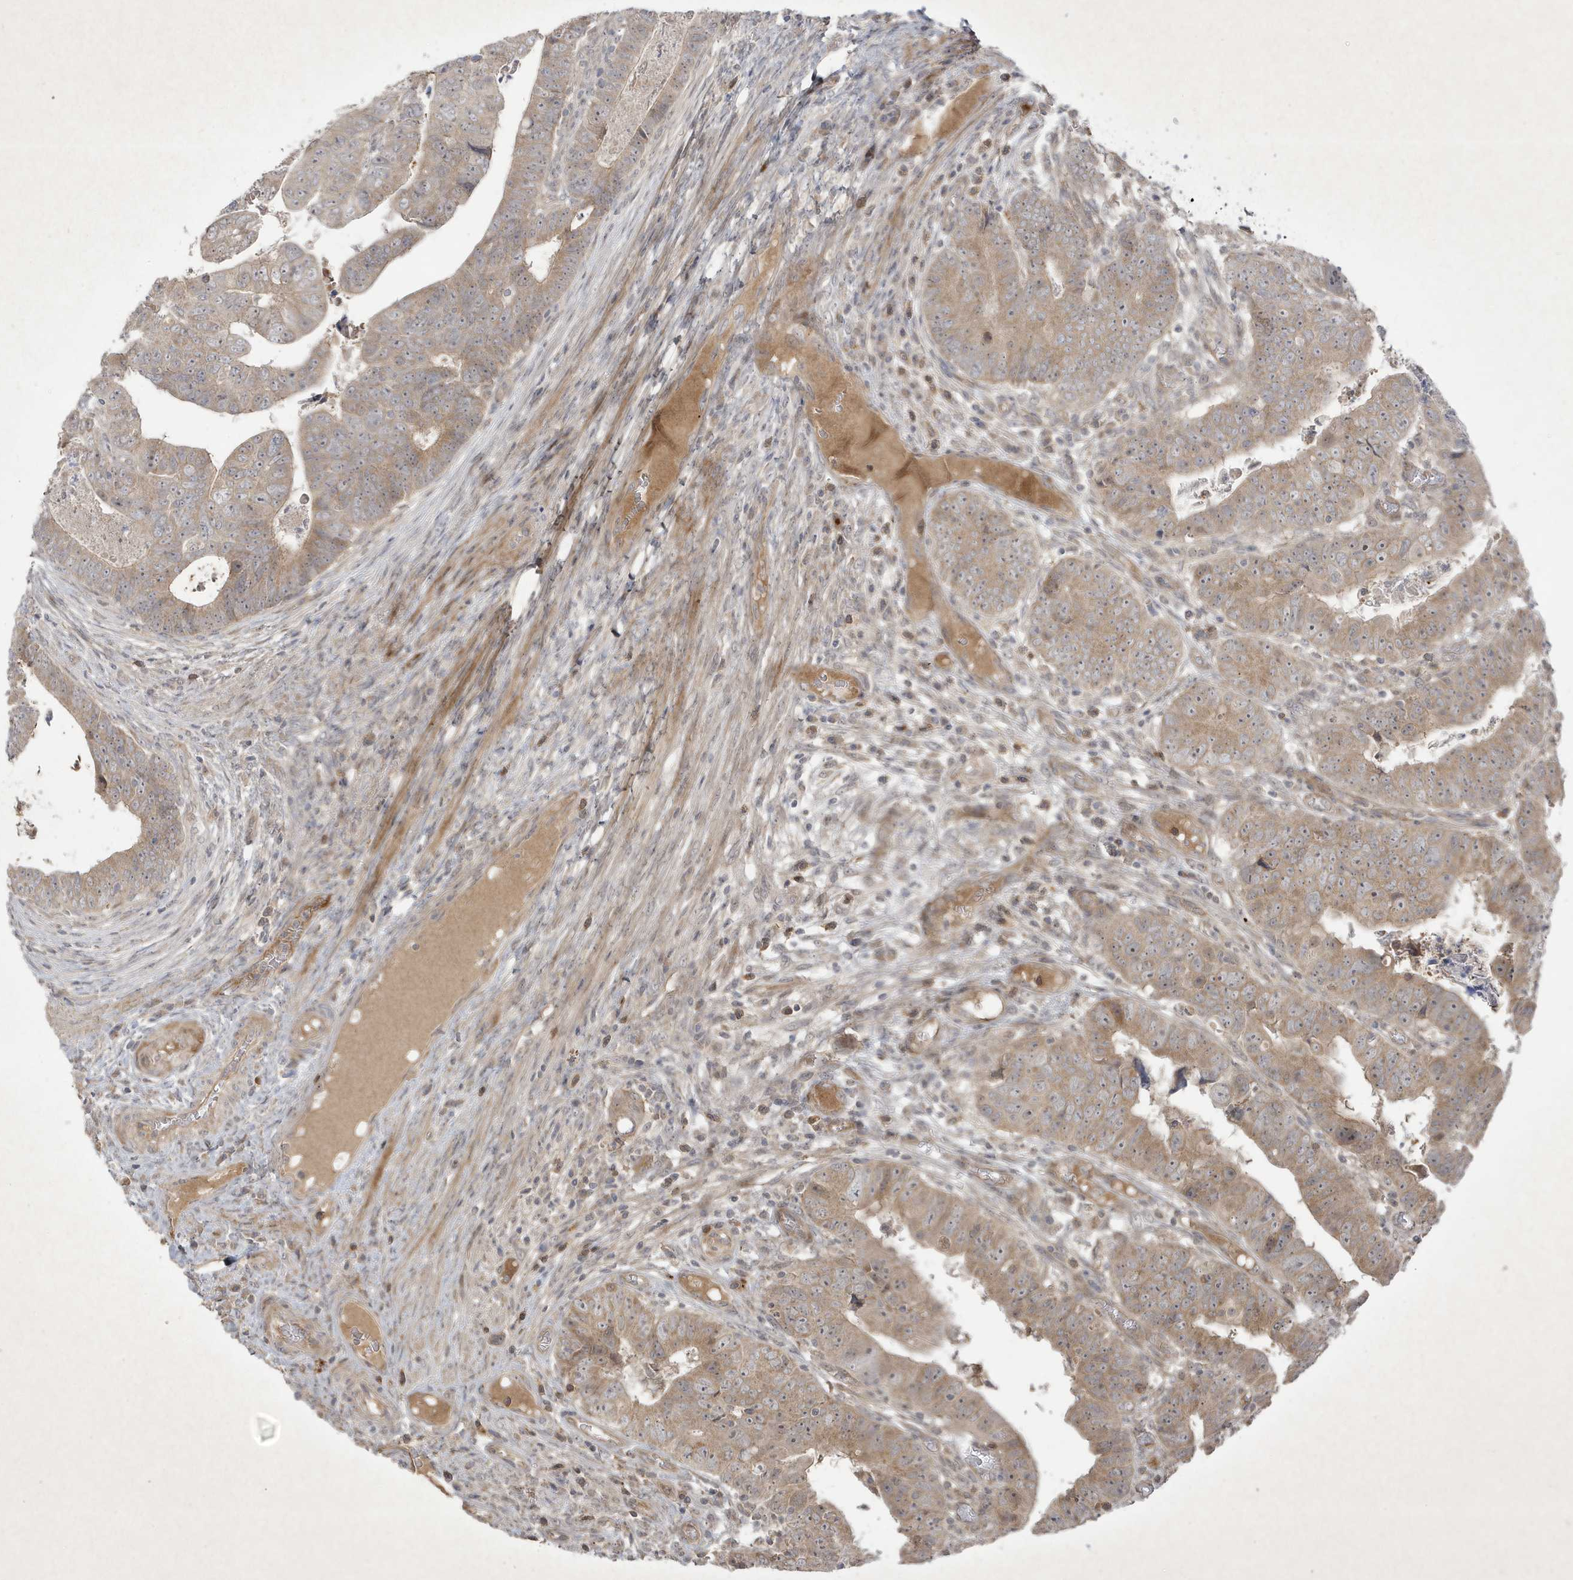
{"staining": {"intensity": "weak", "quantity": ">75%", "location": "cytoplasmic/membranous"}, "tissue": "colorectal cancer", "cell_type": "Tumor cells", "image_type": "cancer", "snomed": [{"axis": "morphology", "description": "Normal tissue, NOS"}, {"axis": "morphology", "description": "Adenocarcinoma, NOS"}, {"axis": "topography", "description": "Rectum"}], "caption": "Adenocarcinoma (colorectal) stained for a protein (brown) displays weak cytoplasmic/membranous positive staining in approximately >75% of tumor cells.", "gene": "FAM83C", "patient": {"sex": "female", "age": 65}}